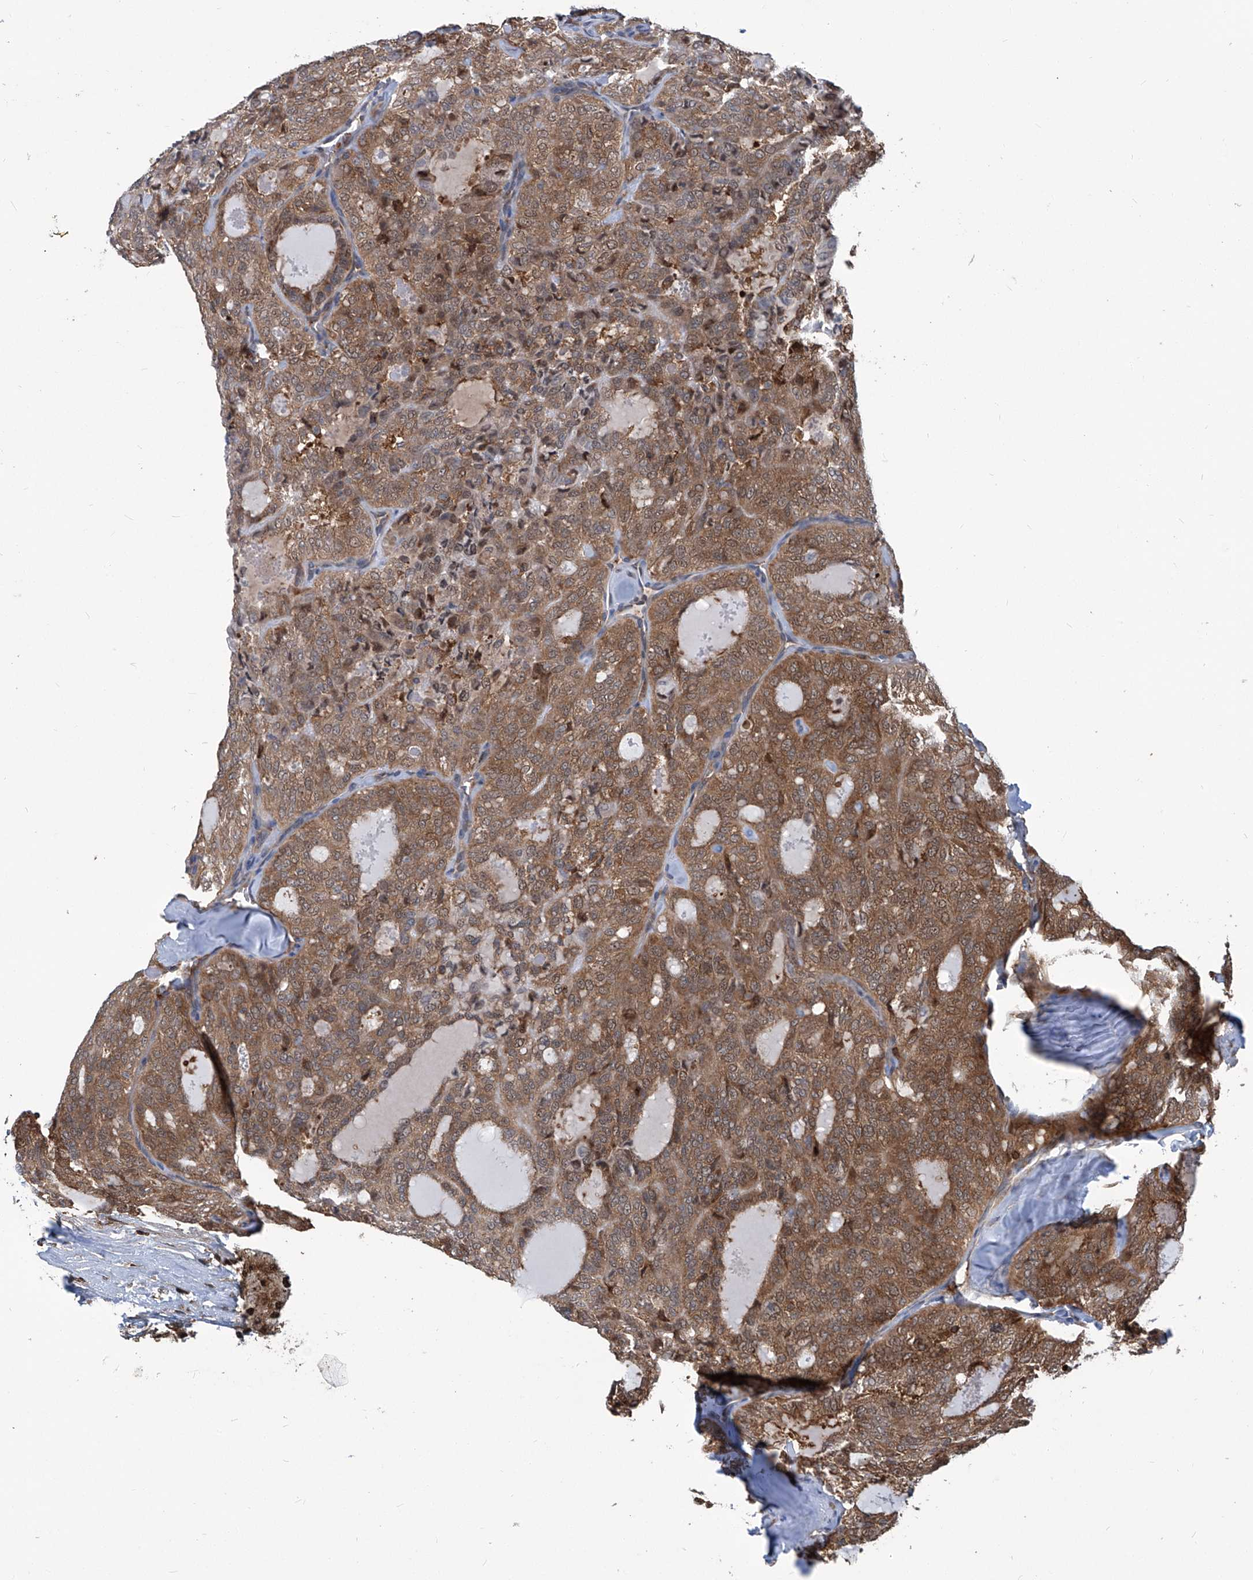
{"staining": {"intensity": "moderate", "quantity": "25%-75%", "location": "cytoplasmic/membranous"}, "tissue": "thyroid cancer", "cell_type": "Tumor cells", "image_type": "cancer", "snomed": [{"axis": "morphology", "description": "Follicular adenoma carcinoma, NOS"}, {"axis": "topography", "description": "Thyroid gland"}], "caption": "Immunohistochemical staining of thyroid cancer (follicular adenoma carcinoma) demonstrates medium levels of moderate cytoplasmic/membranous protein positivity in approximately 25%-75% of tumor cells.", "gene": "PSMB1", "patient": {"sex": "male", "age": 75}}